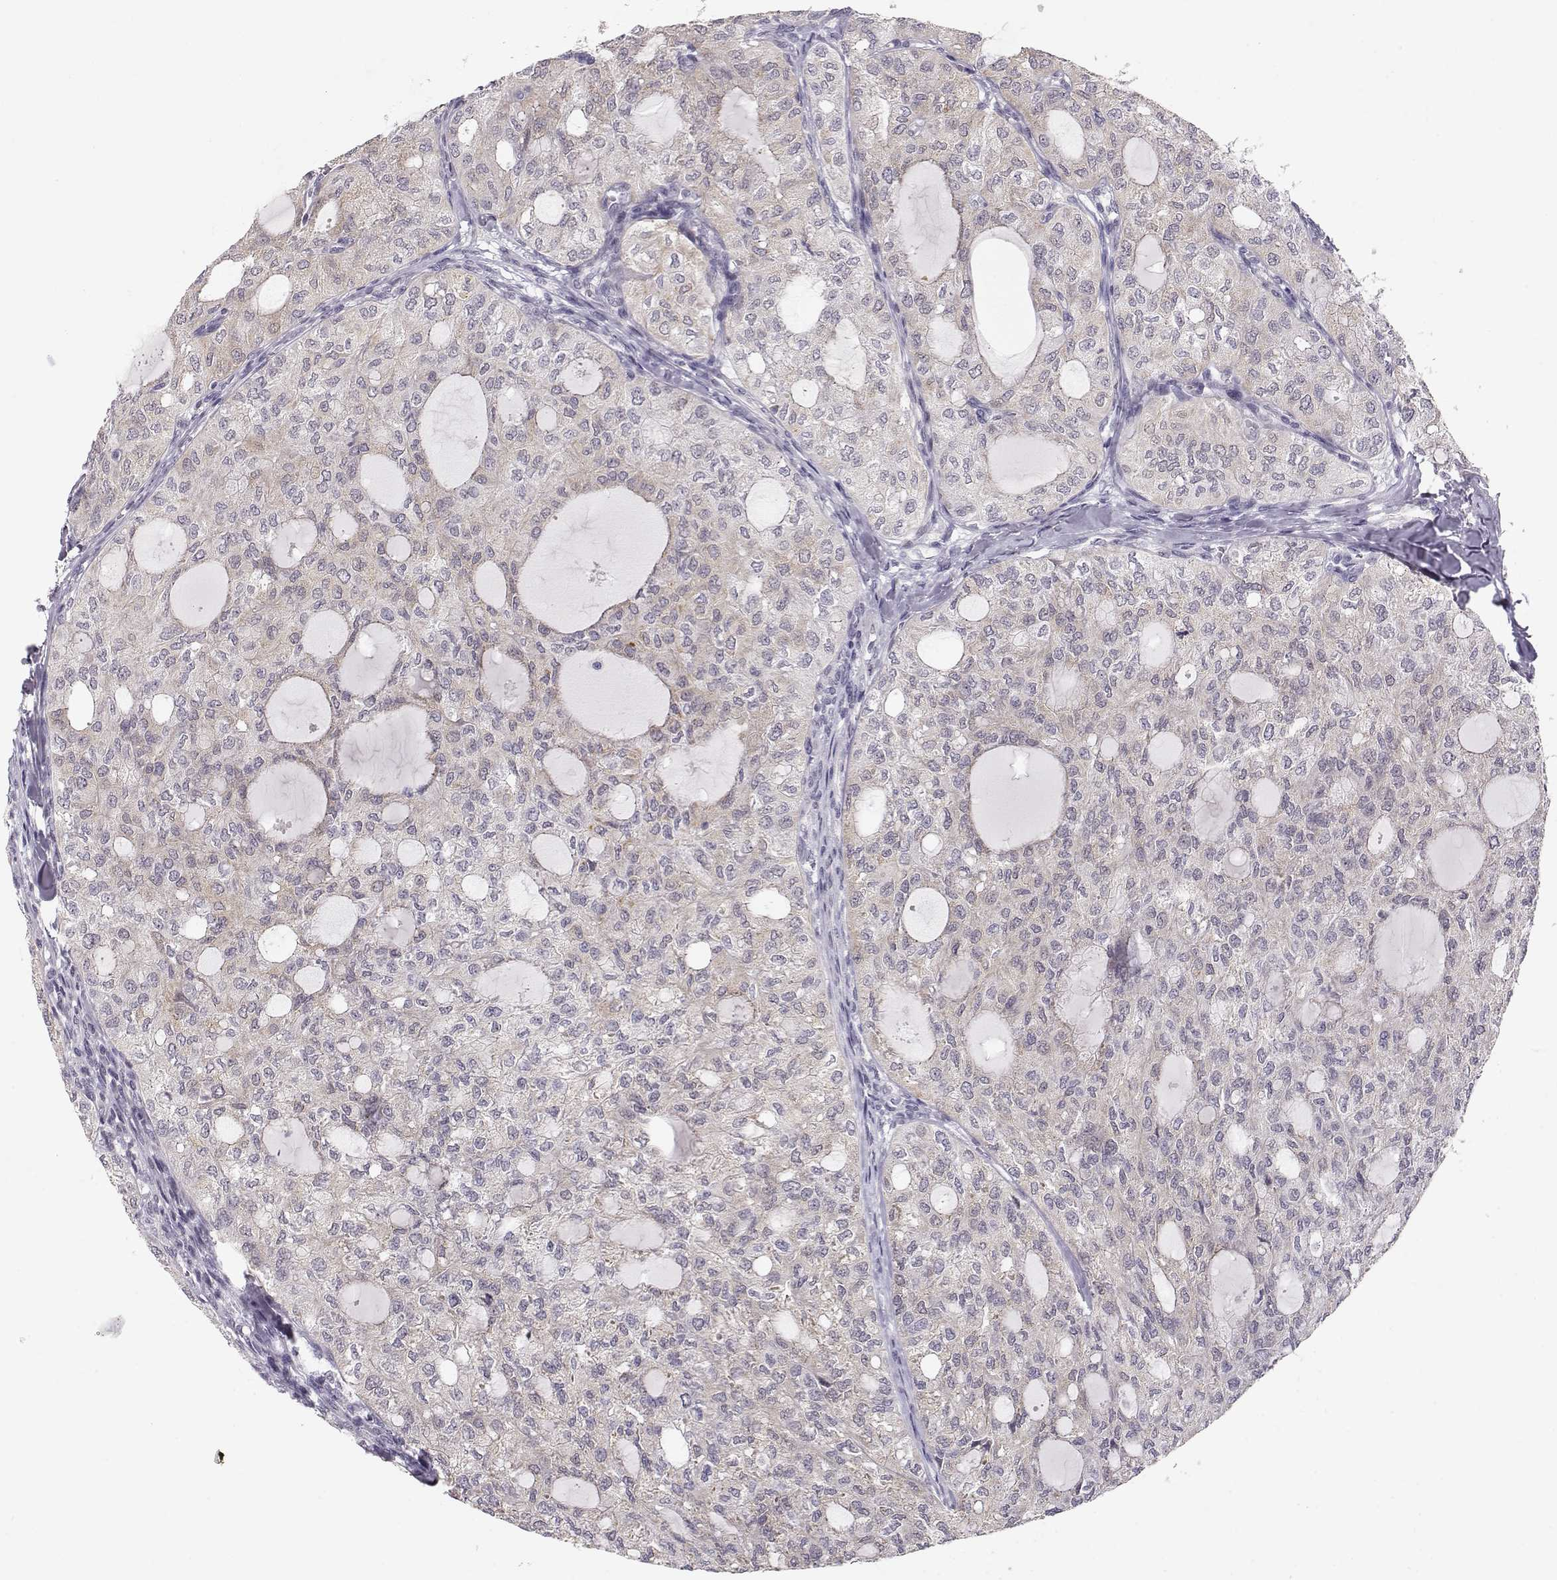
{"staining": {"intensity": "weak", "quantity": "<25%", "location": "cytoplasmic/membranous"}, "tissue": "thyroid cancer", "cell_type": "Tumor cells", "image_type": "cancer", "snomed": [{"axis": "morphology", "description": "Follicular adenoma carcinoma, NOS"}, {"axis": "topography", "description": "Thyroid gland"}], "caption": "This is an immunohistochemistry histopathology image of human thyroid cancer (follicular adenoma carcinoma). There is no positivity in tumor cells.", "gene": "TEPP", "patient": {"sex": "male", "age": 75}}